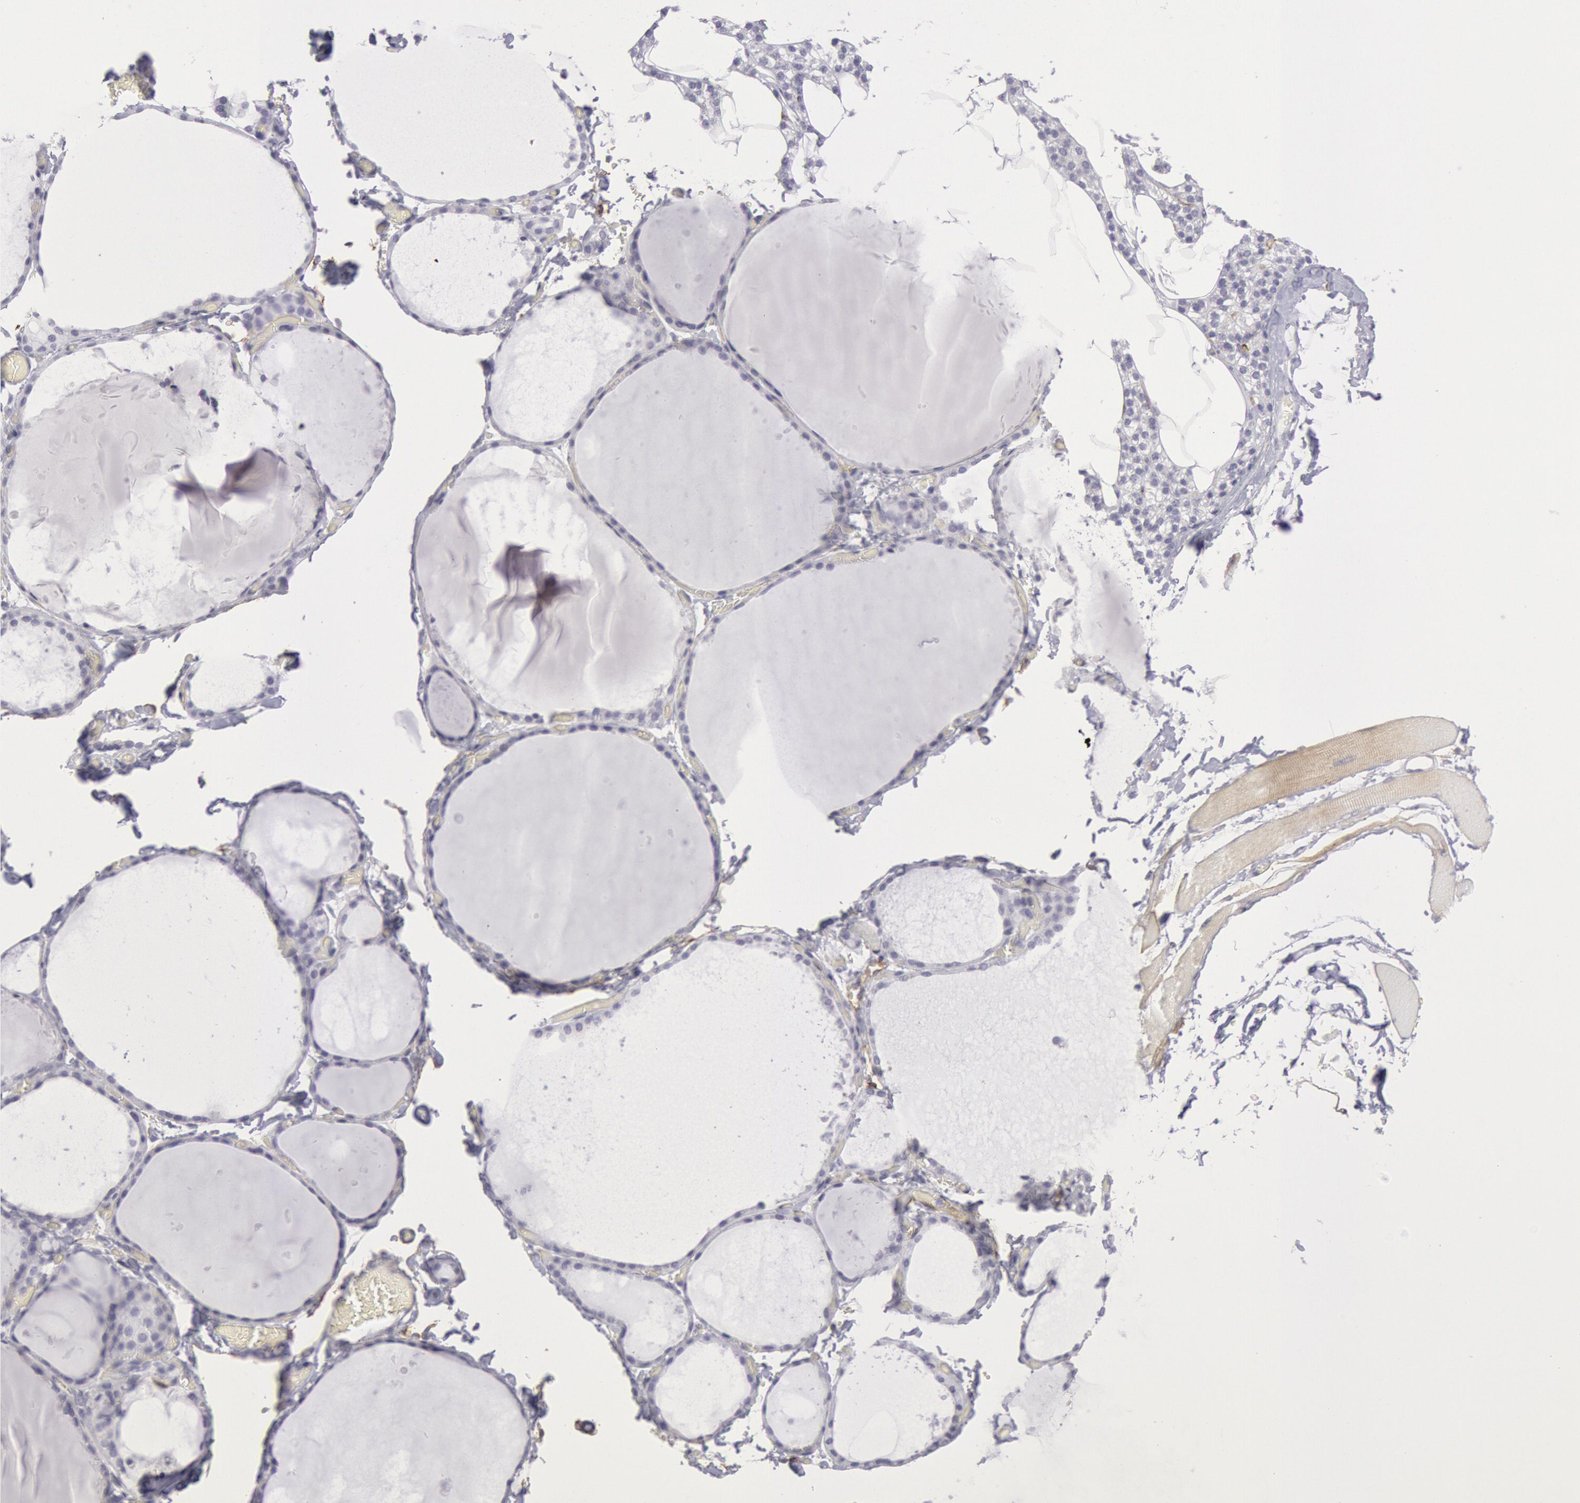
{"staining": {"intensity": "negative", "quantity": "none", "location": "none"}, "tissue": "thyroid gland", "cell_type": "Glandular cells", "image_type": "normal", "snomed": [{"axis": "morphology", "description": "Normal tissue, NOS"}, {"axis": "topography", "description": "Thyroid gland"}], "caption": "Thyroid gland stained for a protein using immunohistochemistry exhibits no positivity glandular cells.", "gene": "CDH13", "patient": {"sex": "female", "age": 22}}